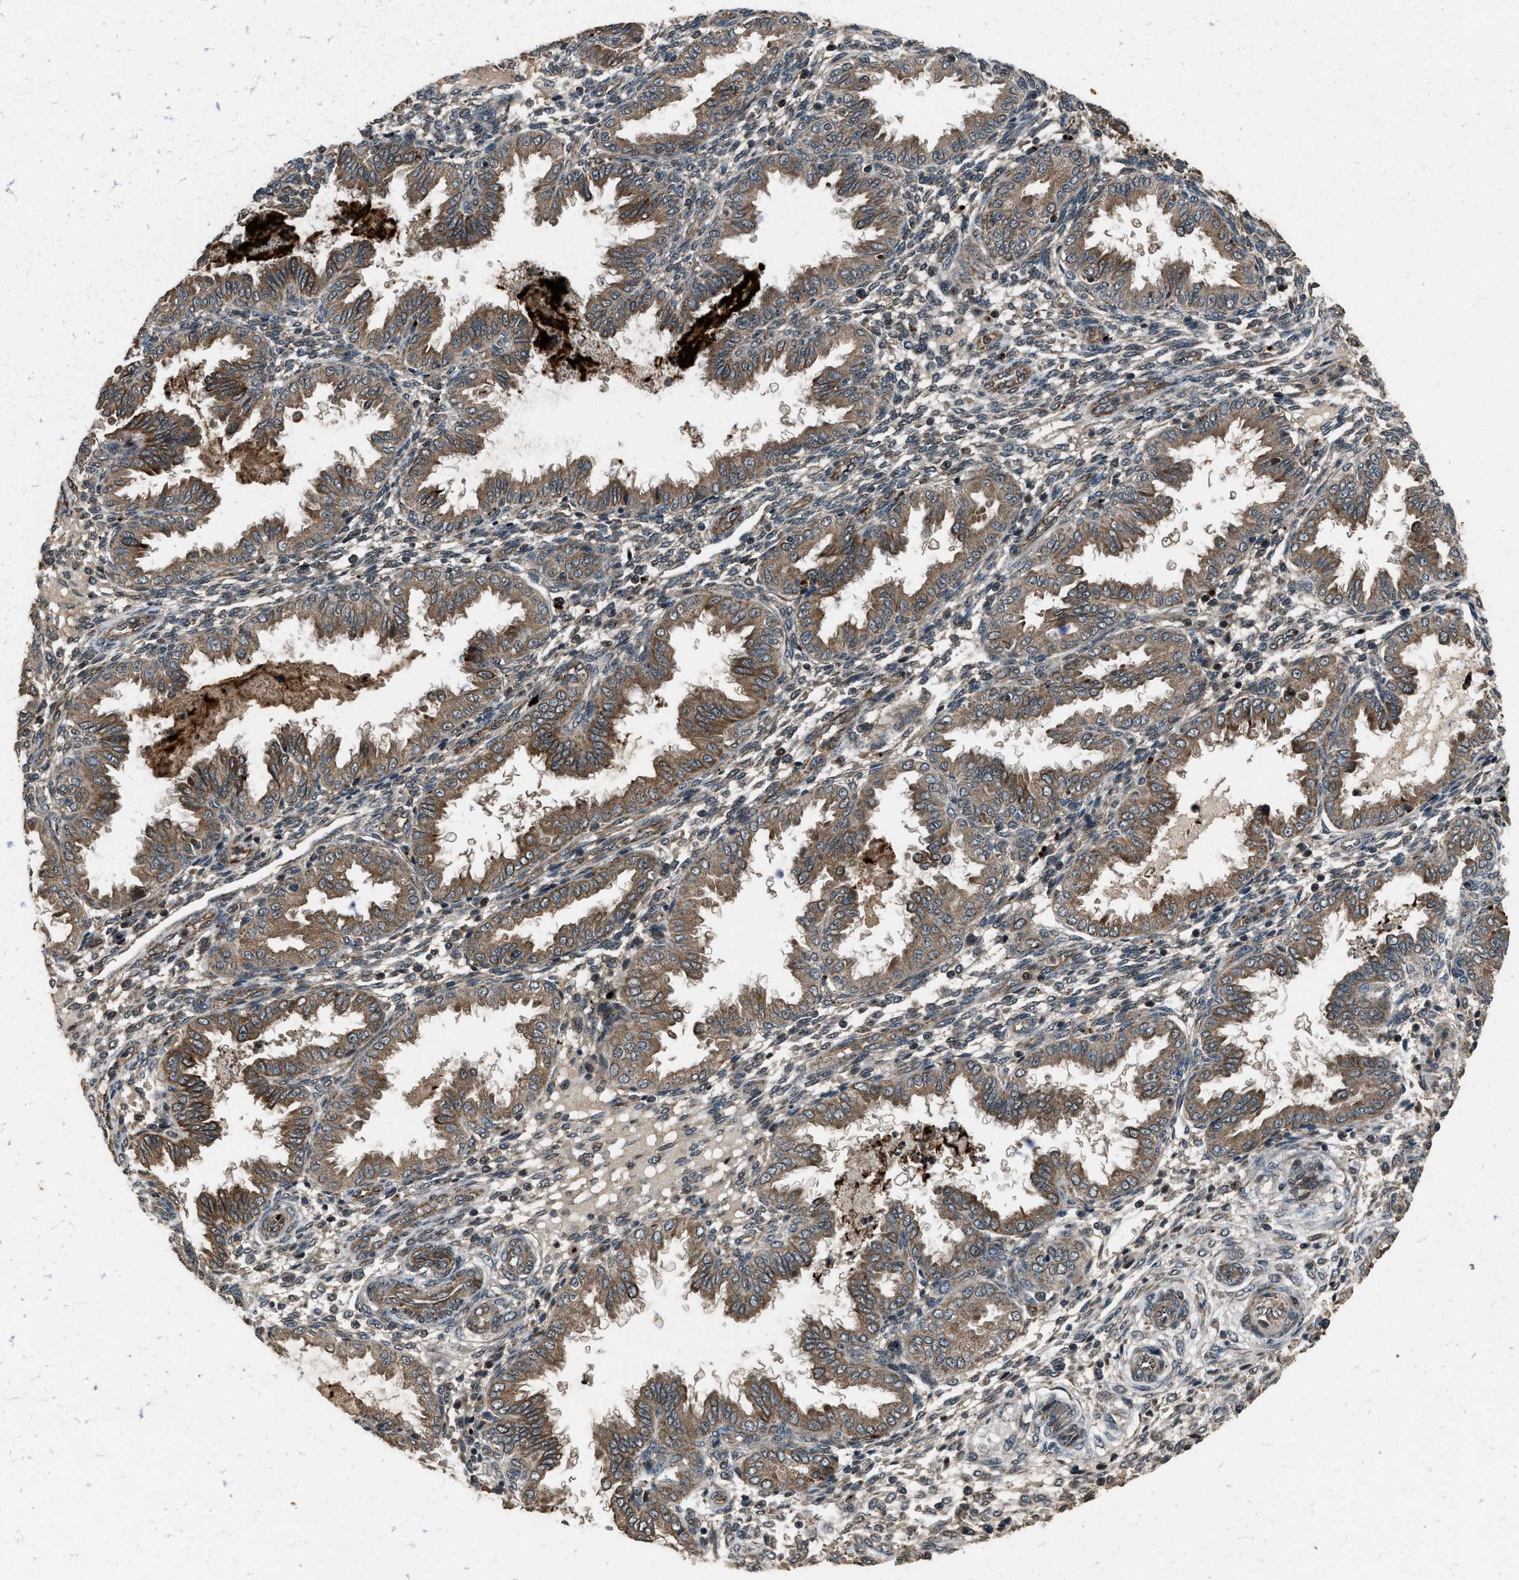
{"staining": {"intensity": "weak", "quantity": "<25%", "location": "nuclear"}, "tissue": "endometrium", "cell_type": "Cells in endometrial stroma", "image_type": "normal", "snomed": [{"axis": "morphology", "description": "Normal tissue, NOS"}, {"axis": "topography", "description": "Endometrium"}], "caption": "Protein analysis of benign endometrium shows no significant expression in cells in endometrial stroma.", "gene": "IRAK4", "patient": {"sex": "female", "age": 33}}